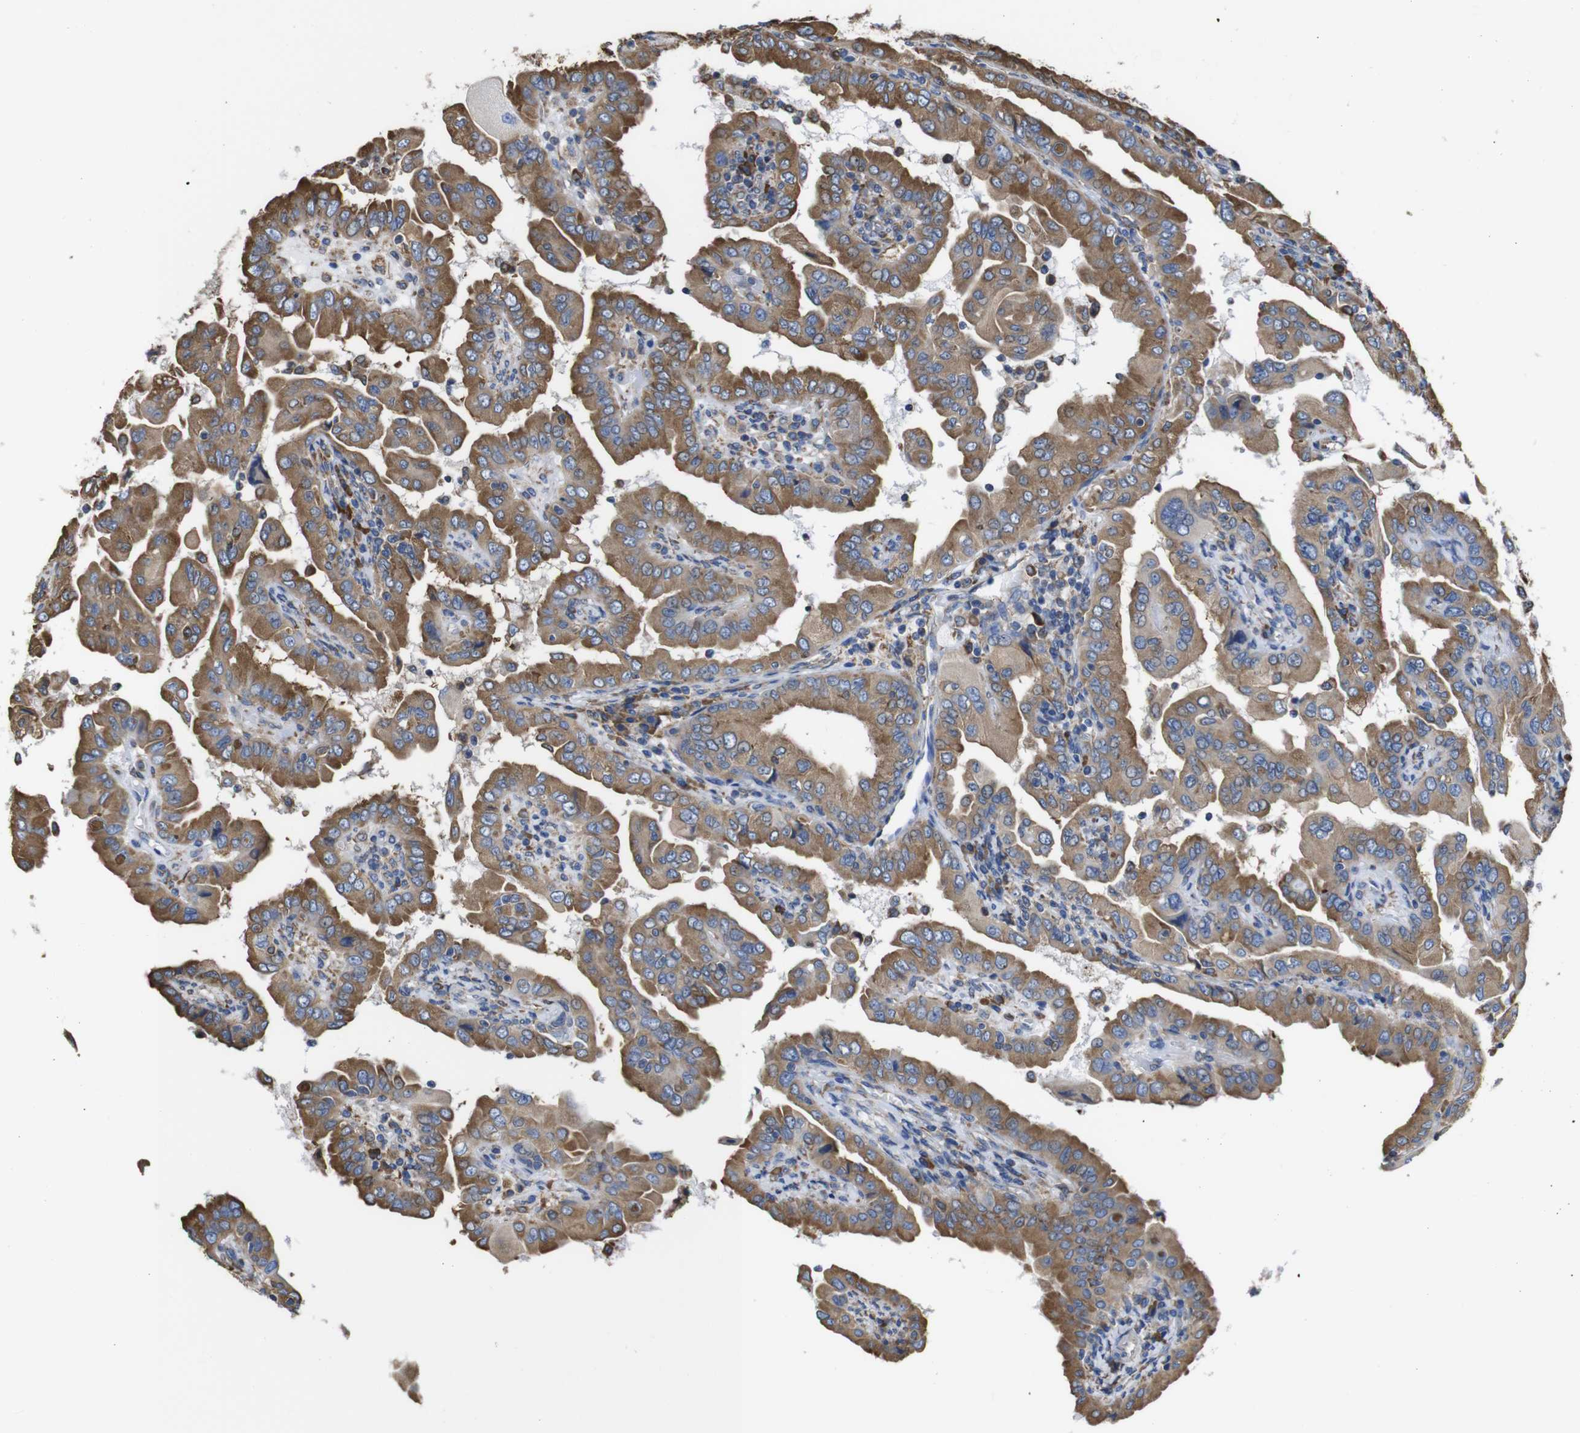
{"staining": {"intensity": "moderate", "quantity": ">75%", "location": "cytoplasmic/membranous"}, "tissue": "thyroid cancer", "cell_type": "Tumor cells", "image_type": "cancer", "snomed": [{"axis": "morphology", "description": "Papillary adenocarcinoma, NOS"}, {"axis": "topography", "description": "Thyroid gland"}], "caption": "Immunohistochemical staining of thyroid cancer reveals medium levels of moderate cytoplasmic/membranous protein staining in approximately >75% of tumor cells. Using DAB (brown) and hematoxylin (blue) stains, captured at high magnification using brightfield microscopy.", "gene": "PPIB", "patient": {"sex": "male", "age": 33}}